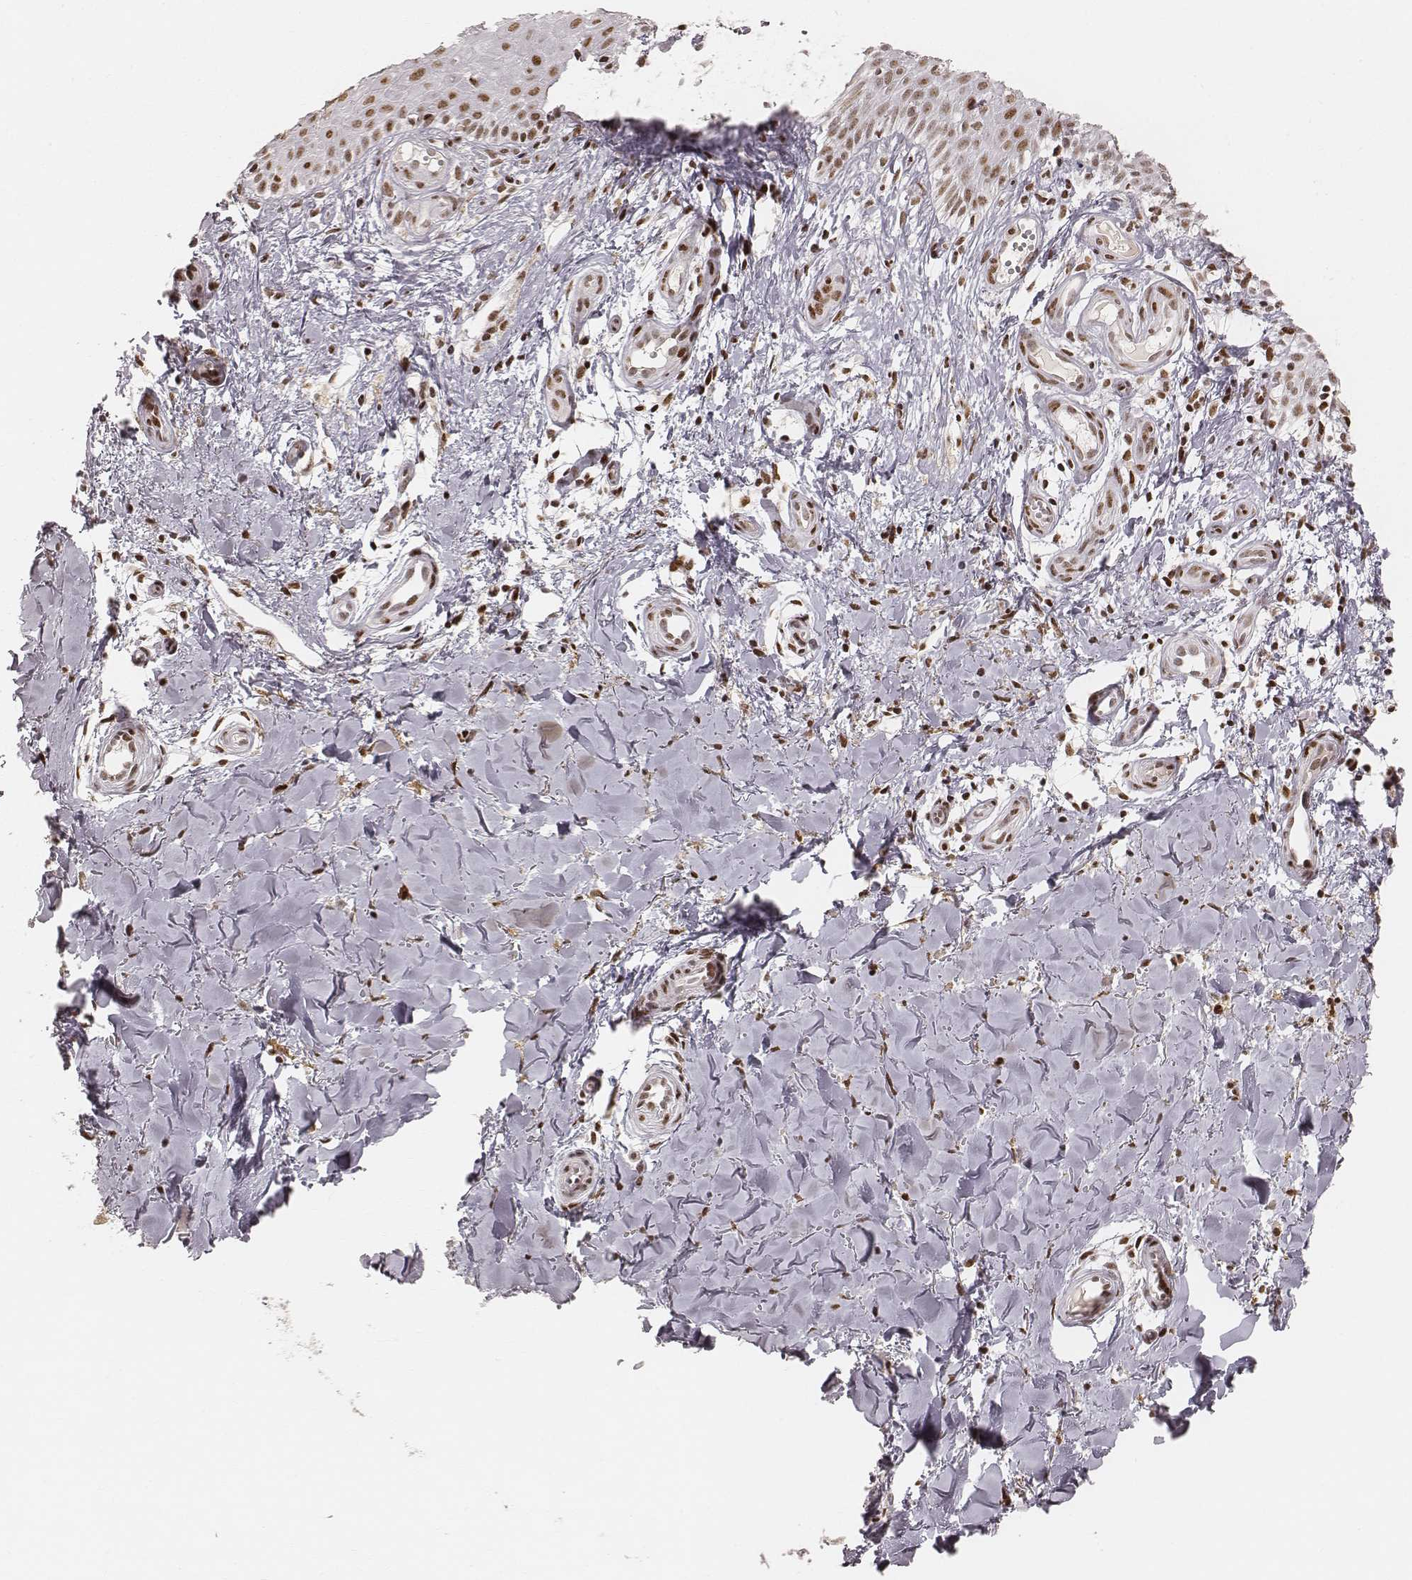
{"staining": {"intensity": "moderate", "quantity": ">75%", "location": "nuclear"}, "tissue": "melanoma", "cell_type": "Tumor cells", "image_type": "cancer", "snomed": [{"axis": "morphology", "description": "Malignant melanoma, NOS"}, {"axis": "topography", "description": "Skin"}], "caption": "The photomicrograph demonstrates staining of malignant melanoma, revealing moderate nuclear protein staining (brown color) within tumor cells.", "gene": "HNRNPC", "patient": {"sex": "female", "age": 53}}